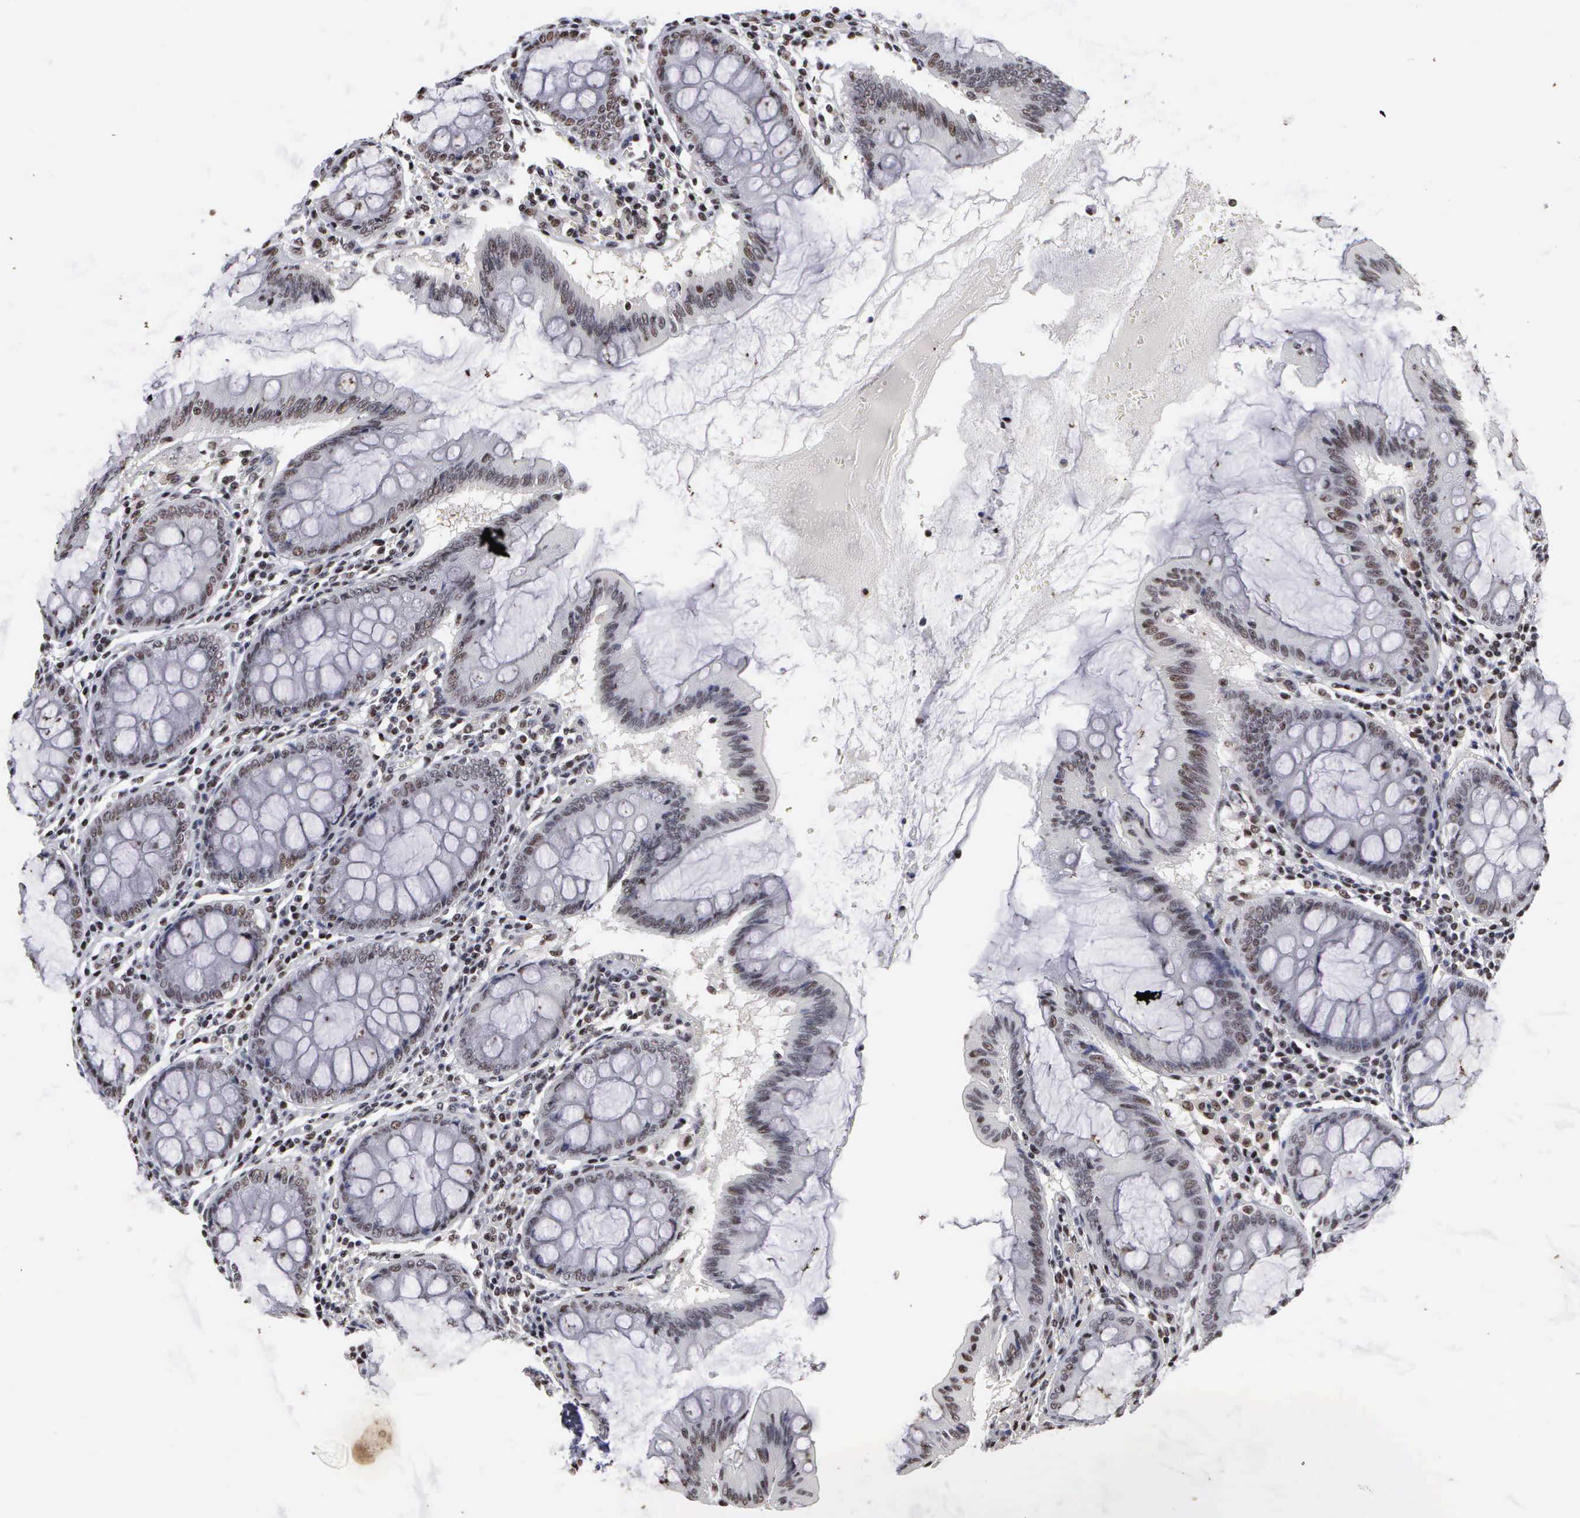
{"staining": {"intensity": "strong", "quantity": ">75%", "location": "nuclear"}, "tissue": "colon", "cell_type": "Endothelial cells", "image_type": "normal", "snomed": [{"axis": "morphology", "description": "Normal tissue, NOS"}, {"axis": "topography", "description": "Colon"}], "caption": "Unremarkable colon shows strong nuclear staining in approximately >75% of endothelial cells, visualized by immunohistochemistry.", "gene": "KIAA0586", "patient": {"sex": "male", "age": 62}}